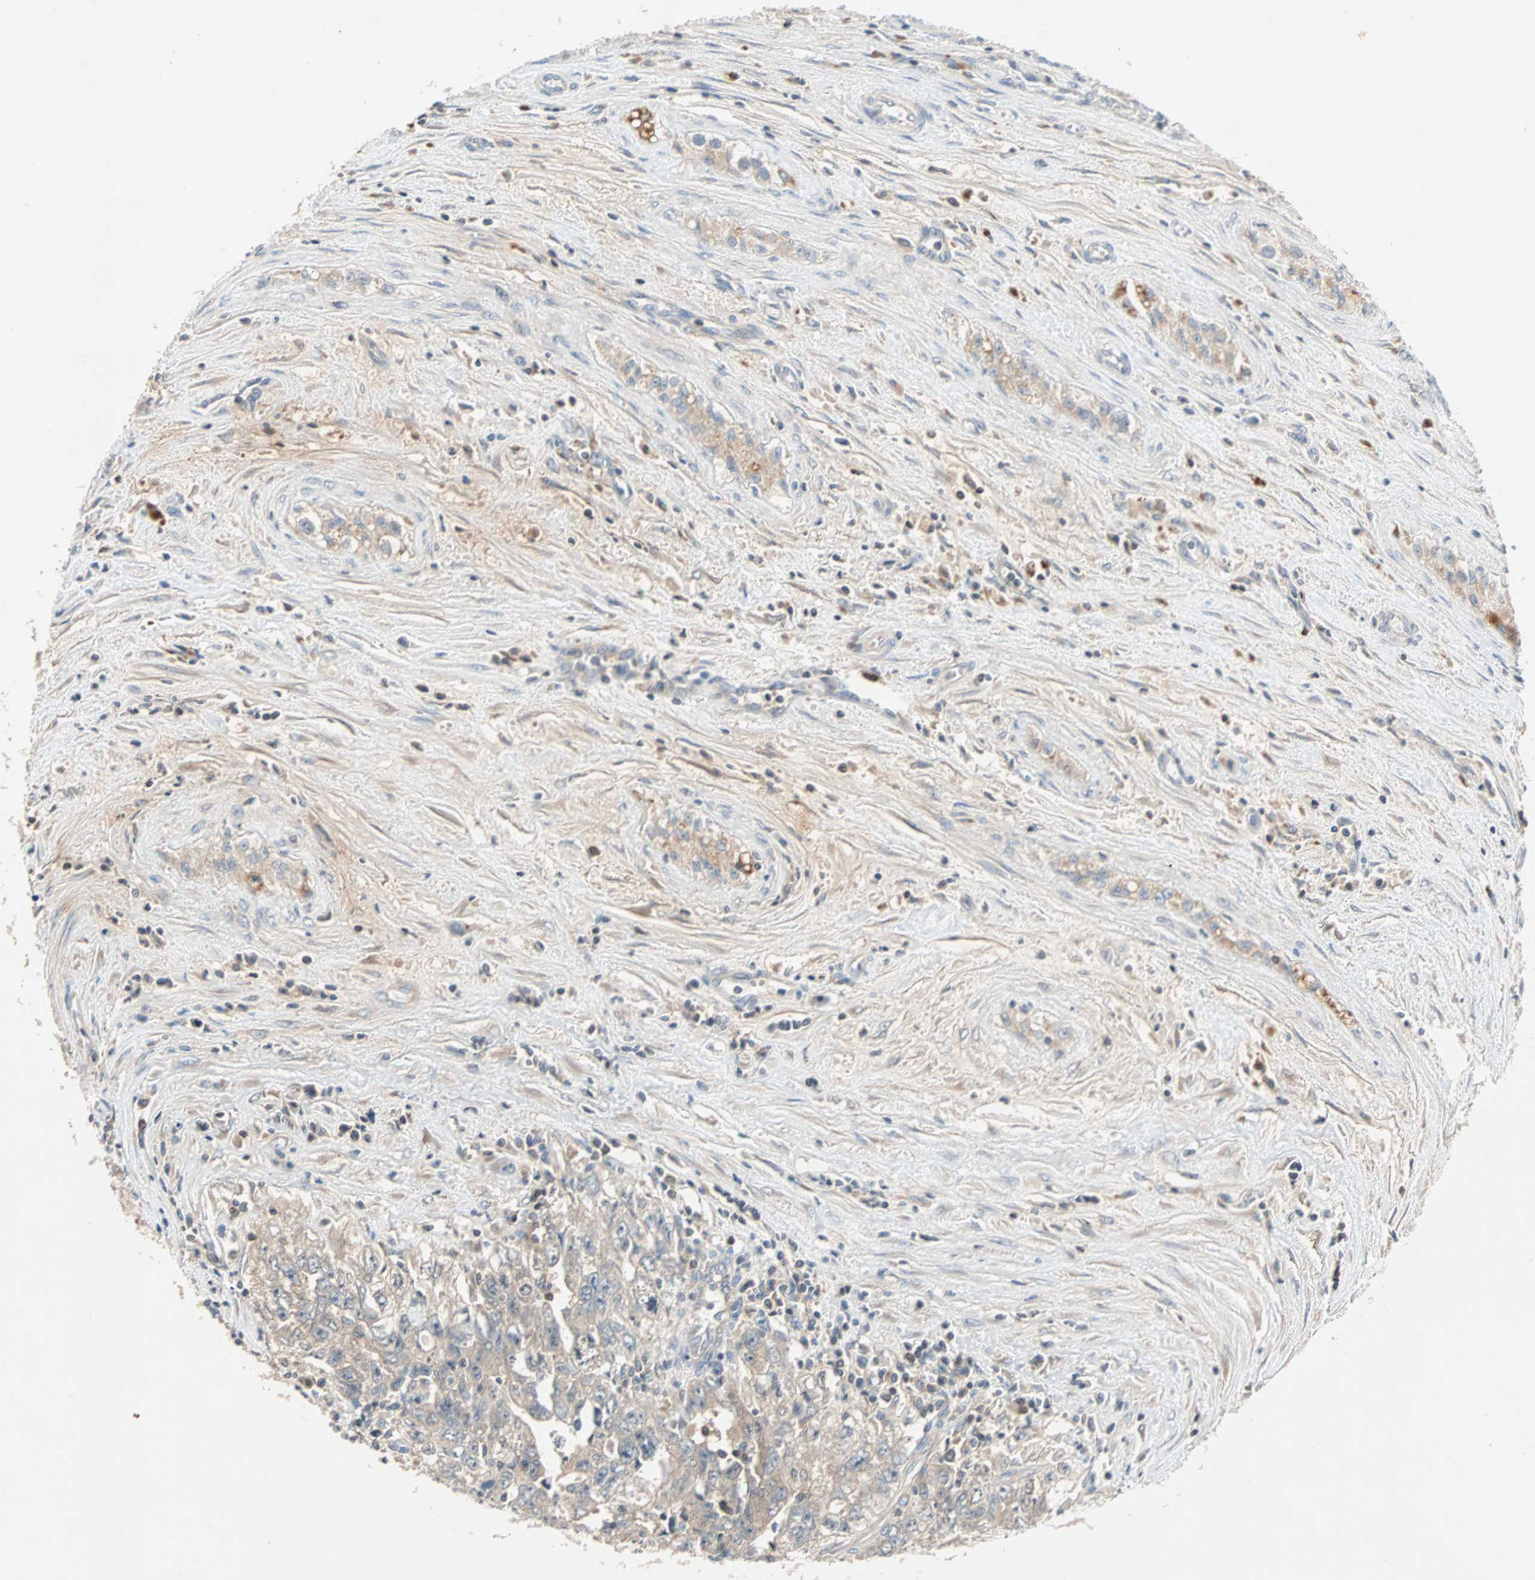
{"staining": {"intensity": "negative", "quantity": "none", "location": "none"}, "tissue": "testis cancer", "cell_type": "Tumor cells", "image_type": "cancer", "snomed": [{"axis": "morphology", "description": "Carcinoma, Embryonal, NOS"}, {"axis": "topography", "description": "Testis"}], "caption": "A photomicrograph of human testis embryonal carcinoma is negative for staining in tumor cells.", "gene": "MAP4K1", "patient": {"sex": "male", "age": 28}}